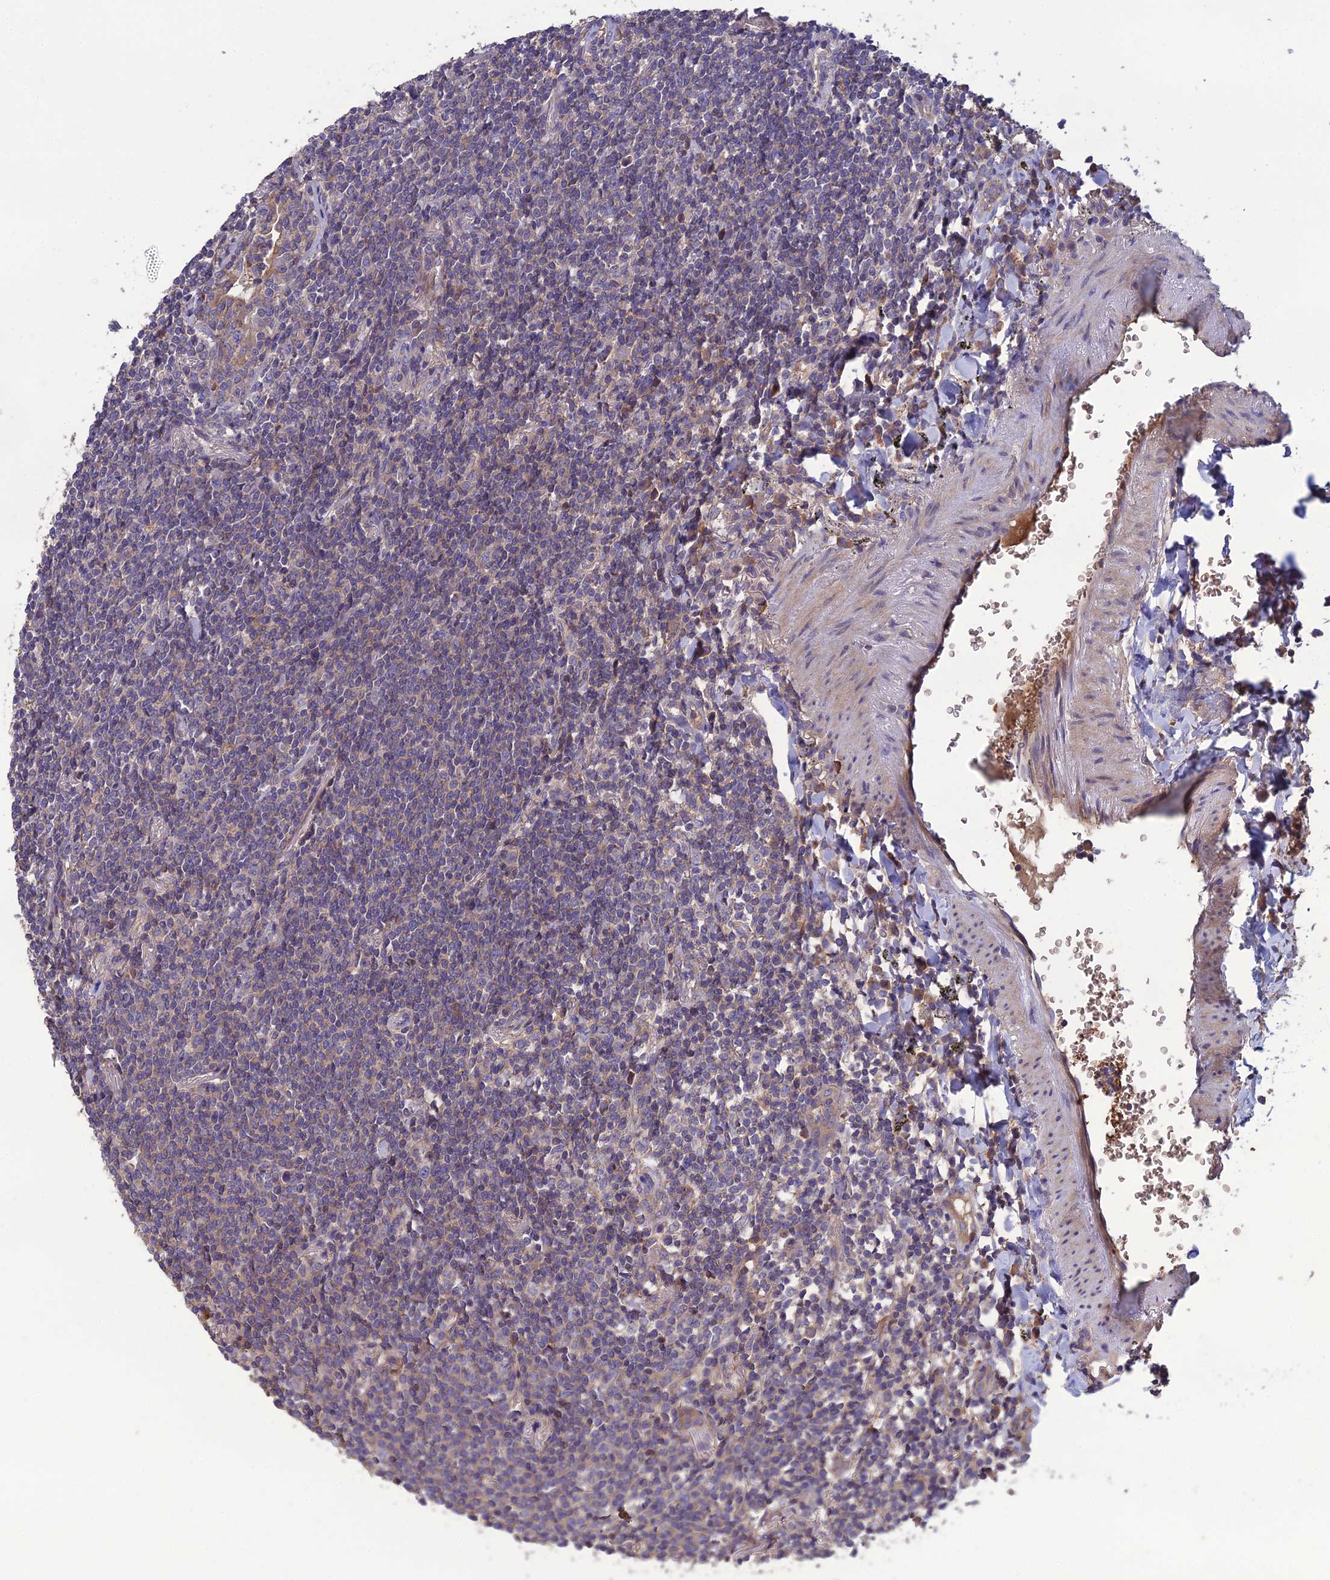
{"staining": {"intensity": "negative", "quantity": "none", "location": "none"}, "tissue": "lymphoma", "cell_type": "Tumor cells", "image_type": "cancer", "snomed": [{"axis": "morphology", "description": "Malignant lymphoma, non-Hodgkin's type, Low grade"}, {"axis": "topography", "description": "Lung"}], "caption": "A histopathology image of malignant lymphoma, non-Hodgkin's type (low-grade) stained for a protein displays no brown staining in tumor cells.", "gene": "GALR2", "patient": {"sex": "female", "age": 71}}